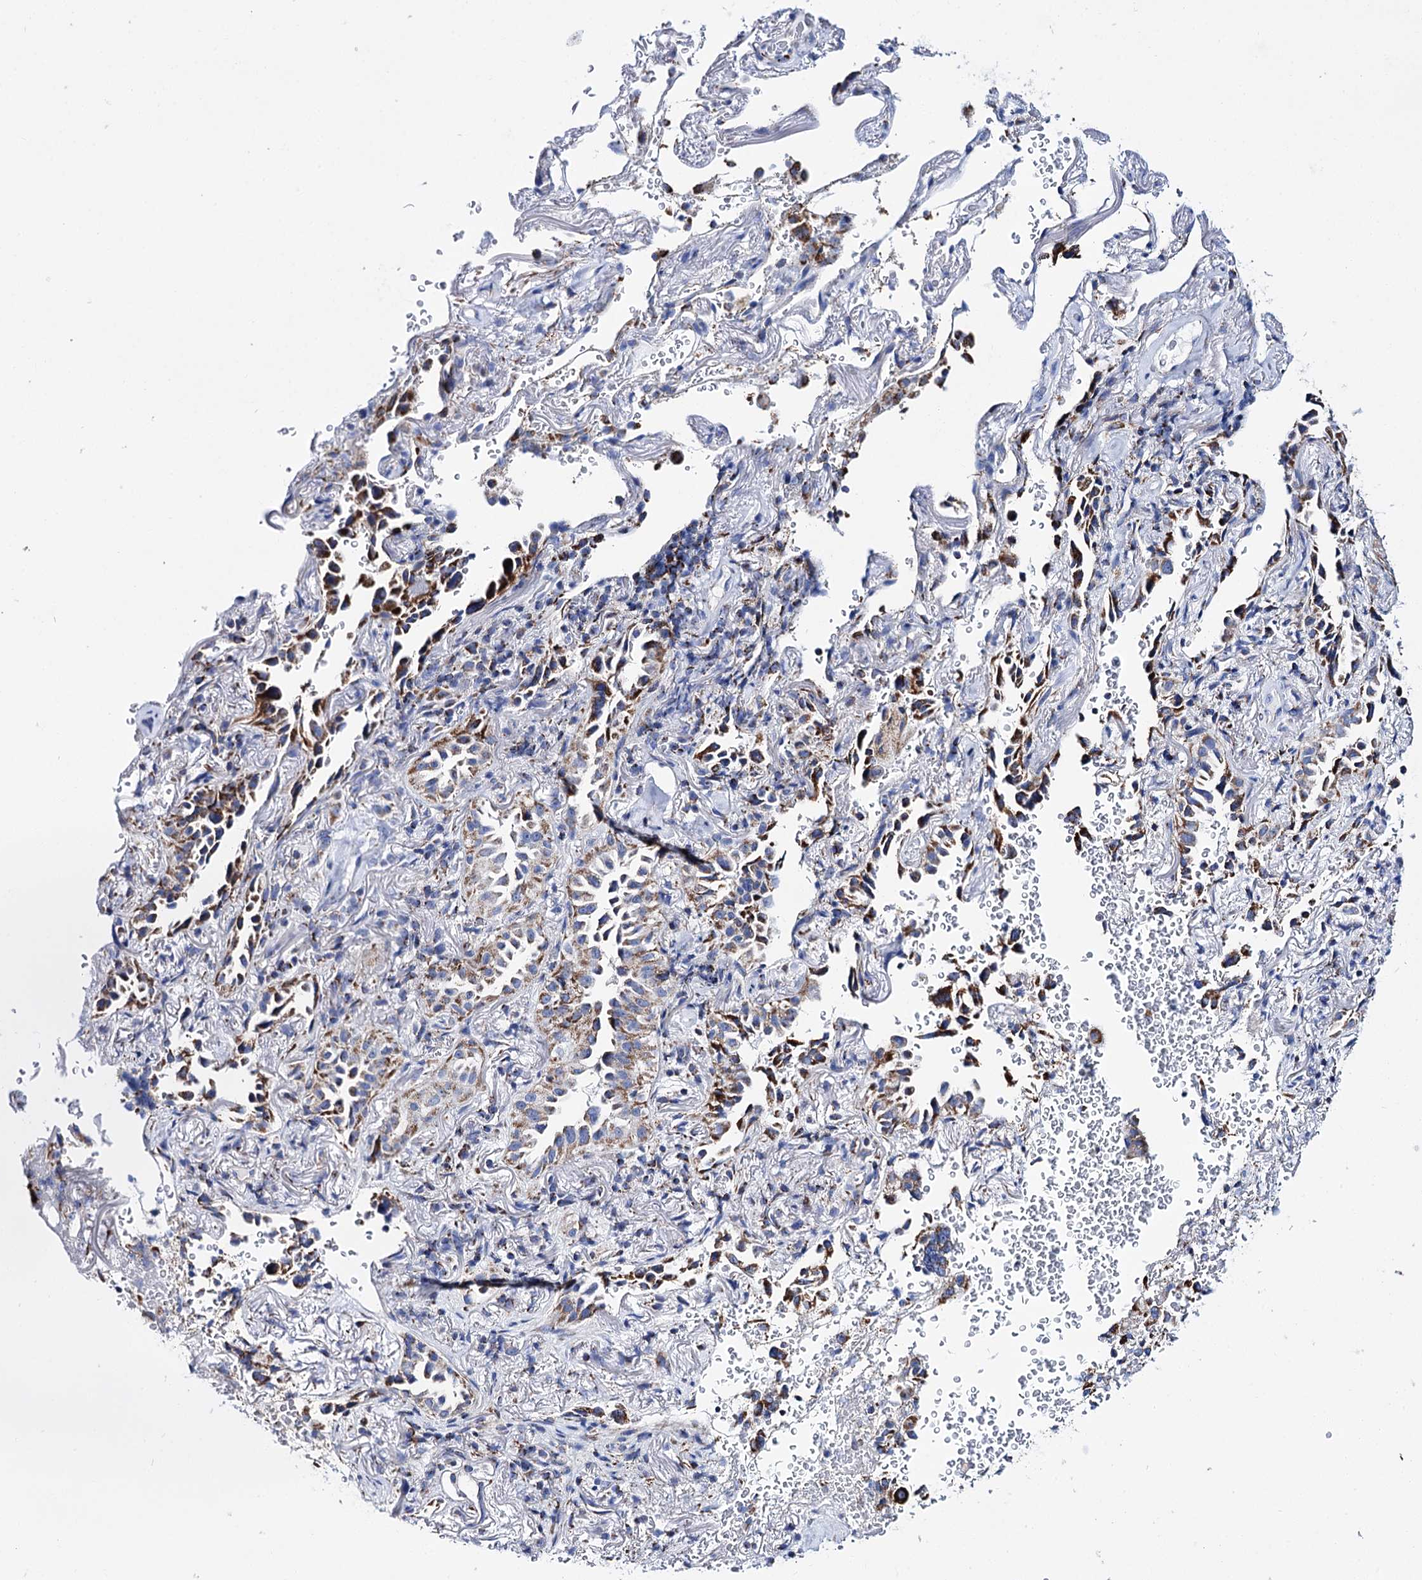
{"staining": {"intensity": "moderate", "quantity": ">75%", "location": "cytoplasmic/membranous"}, "tissue": "lung cancer", "cell_type": "Tumor cells", "image_type": "cancer", "snomed": [{"axis": "morphology", "description": "Adenocarcinoma, NOS"}, {"axis": "topography", "description": "Lung"}], "caption": "Human adenocarcinoma (lung) stained for a protein (brown) exhibits moderate cytoplasmic/membranous positive staining in about >75% of tumor cells.", "gene": "UBASH3B", "patient": {"sex": "female", "age": 69}}